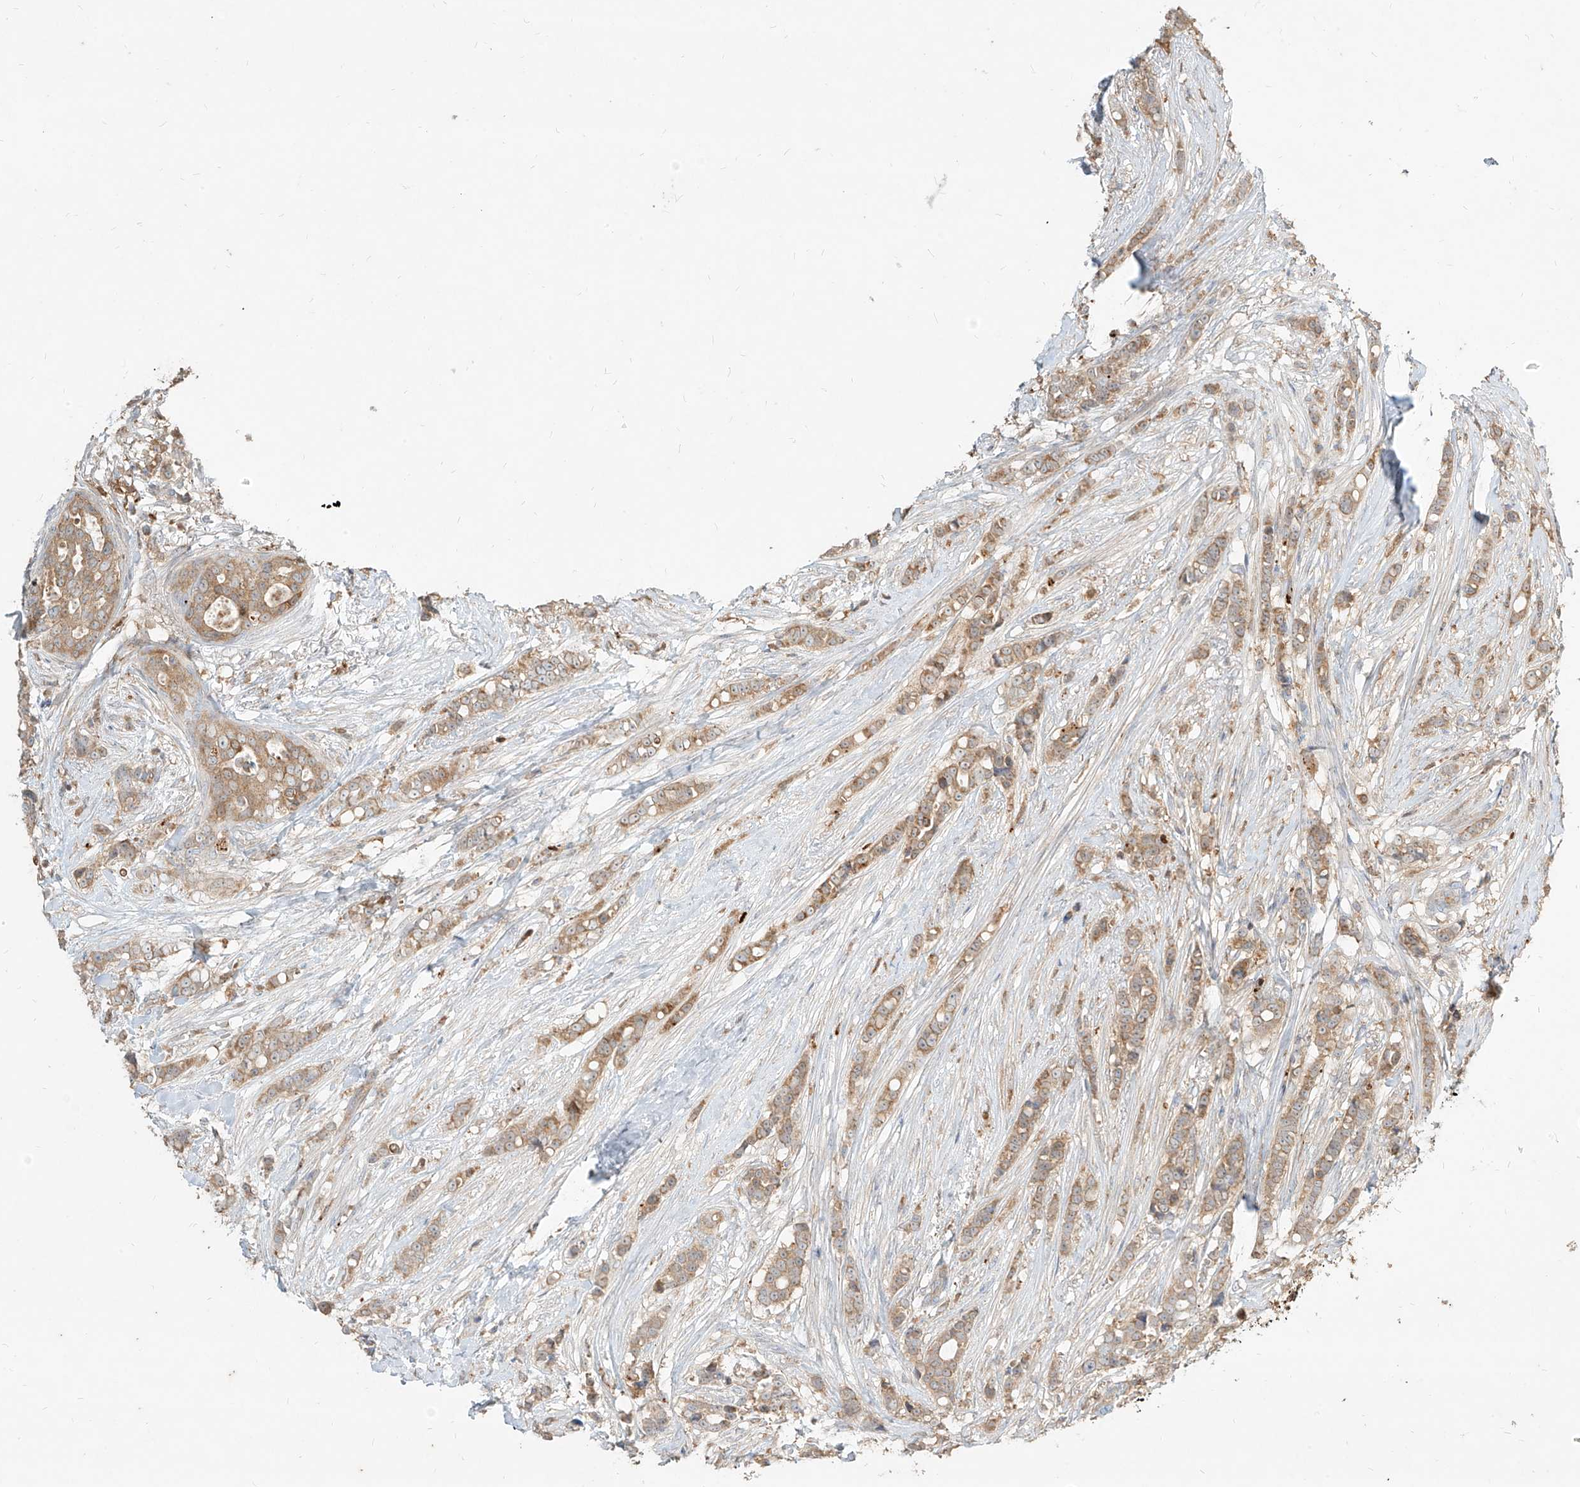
{"staining": {"intensity": "weak", "quantity": ">75%", "location": "cytoplasmic/membranous"}, "tissue": "breast cancer", "cell_type": "Tumor cells", "image_type": "cancer", "snomed": [{"axis": "morphology", "description": "Lobular carcinoma"}, {"axis": "topography", "description": "Breast"}], "caption": "Protein staining of breast cancer tissue exhibits weak cytoplasmic/membranous expression in approximately >75% of tumor cells.", "gene": "PGD", "patient": {"sex": "female", "age": 51}}